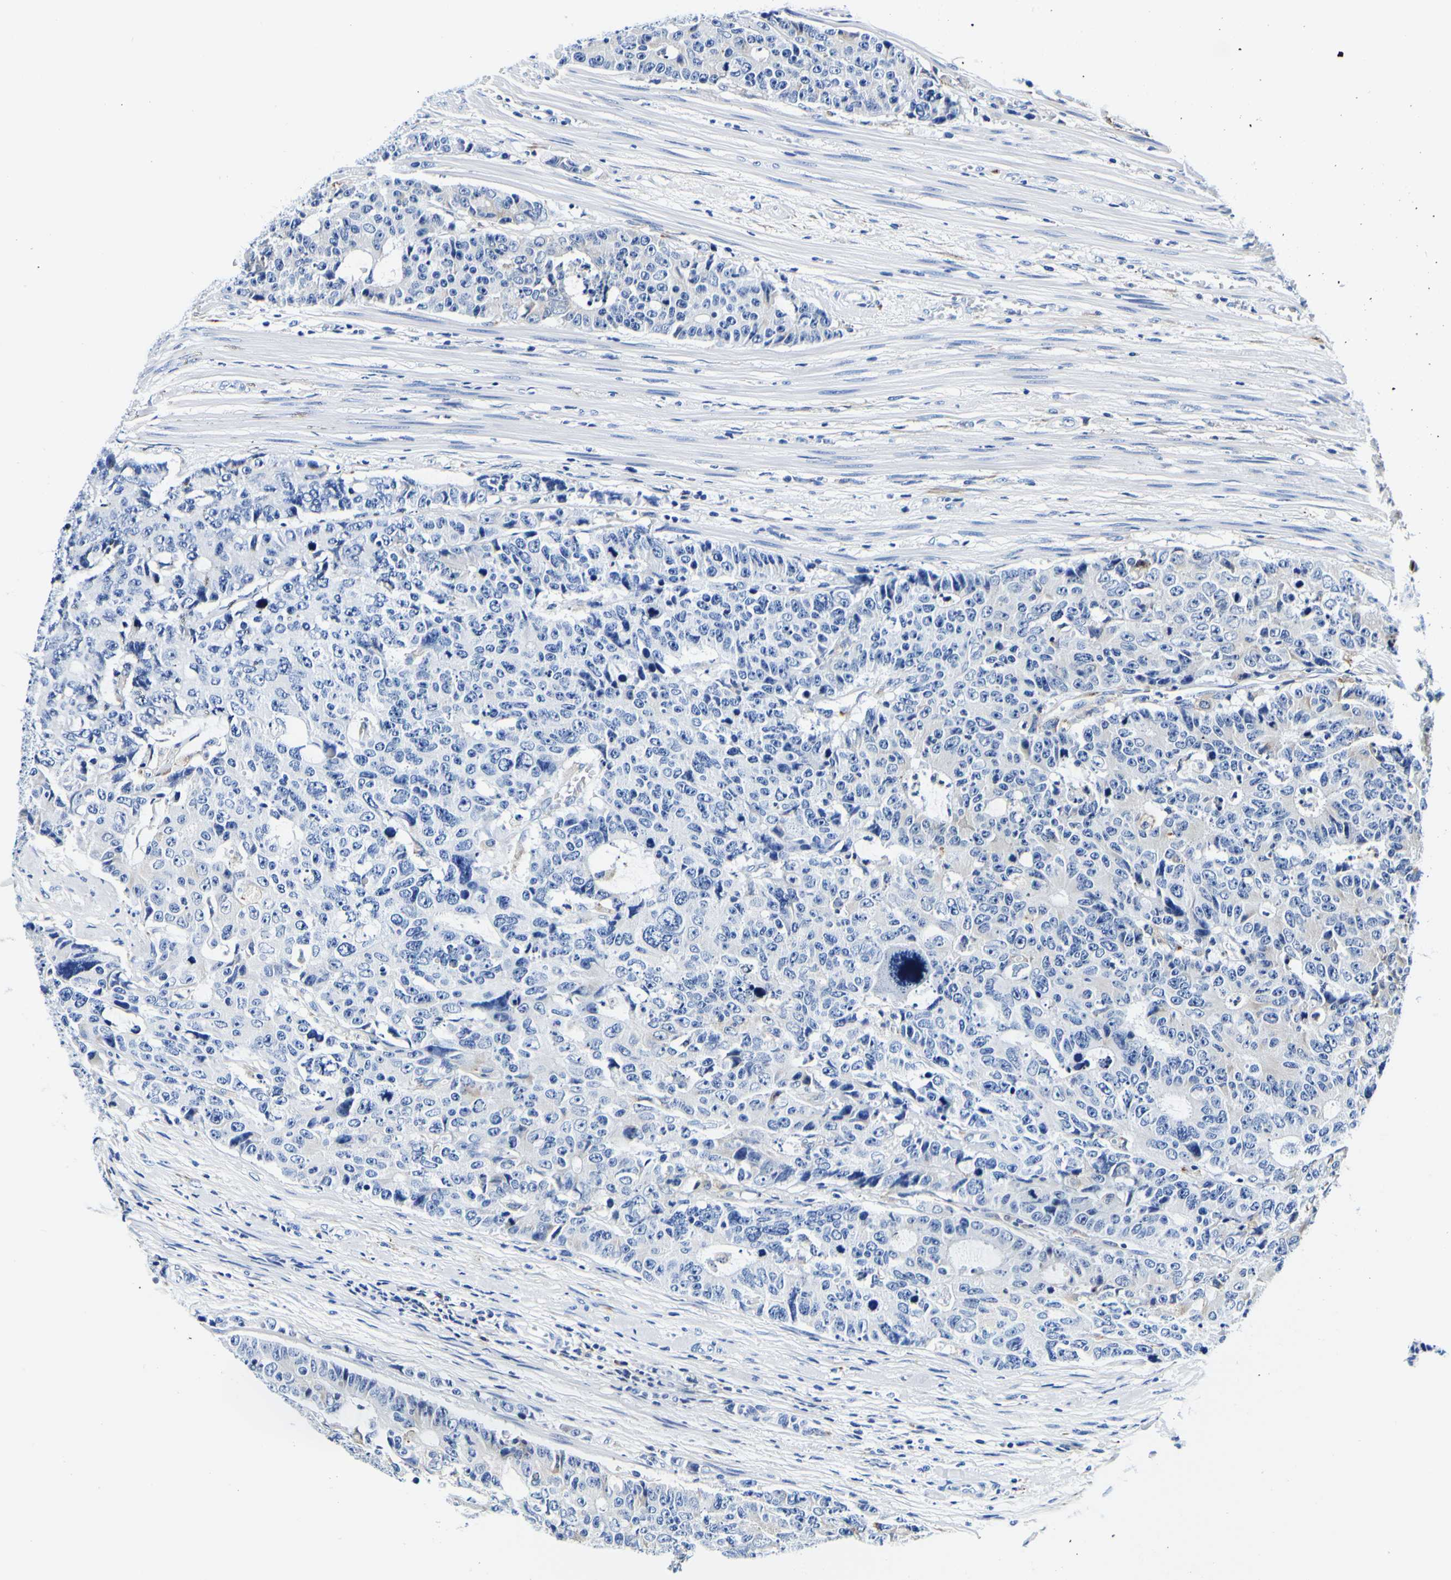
{"staining": {"intensity": "negative", "quantity": "none", "location": "none"}, "tissue": "colorectal cancer", "cell_type": "Tumor cells", "image_type": "cancer", "snomed": [{"axis": "morphology", "description": "Adenocarcinoma, NOS"}, {"axis": "topography", "description": "Colon"}], "caption": "Colorectal adenocarcinoma stained for a protein using immunohistochemistry (IHC) shows no staining tumor cells.", "gene": "P4HB", "patient": {"sex": "female", "age": 86}}